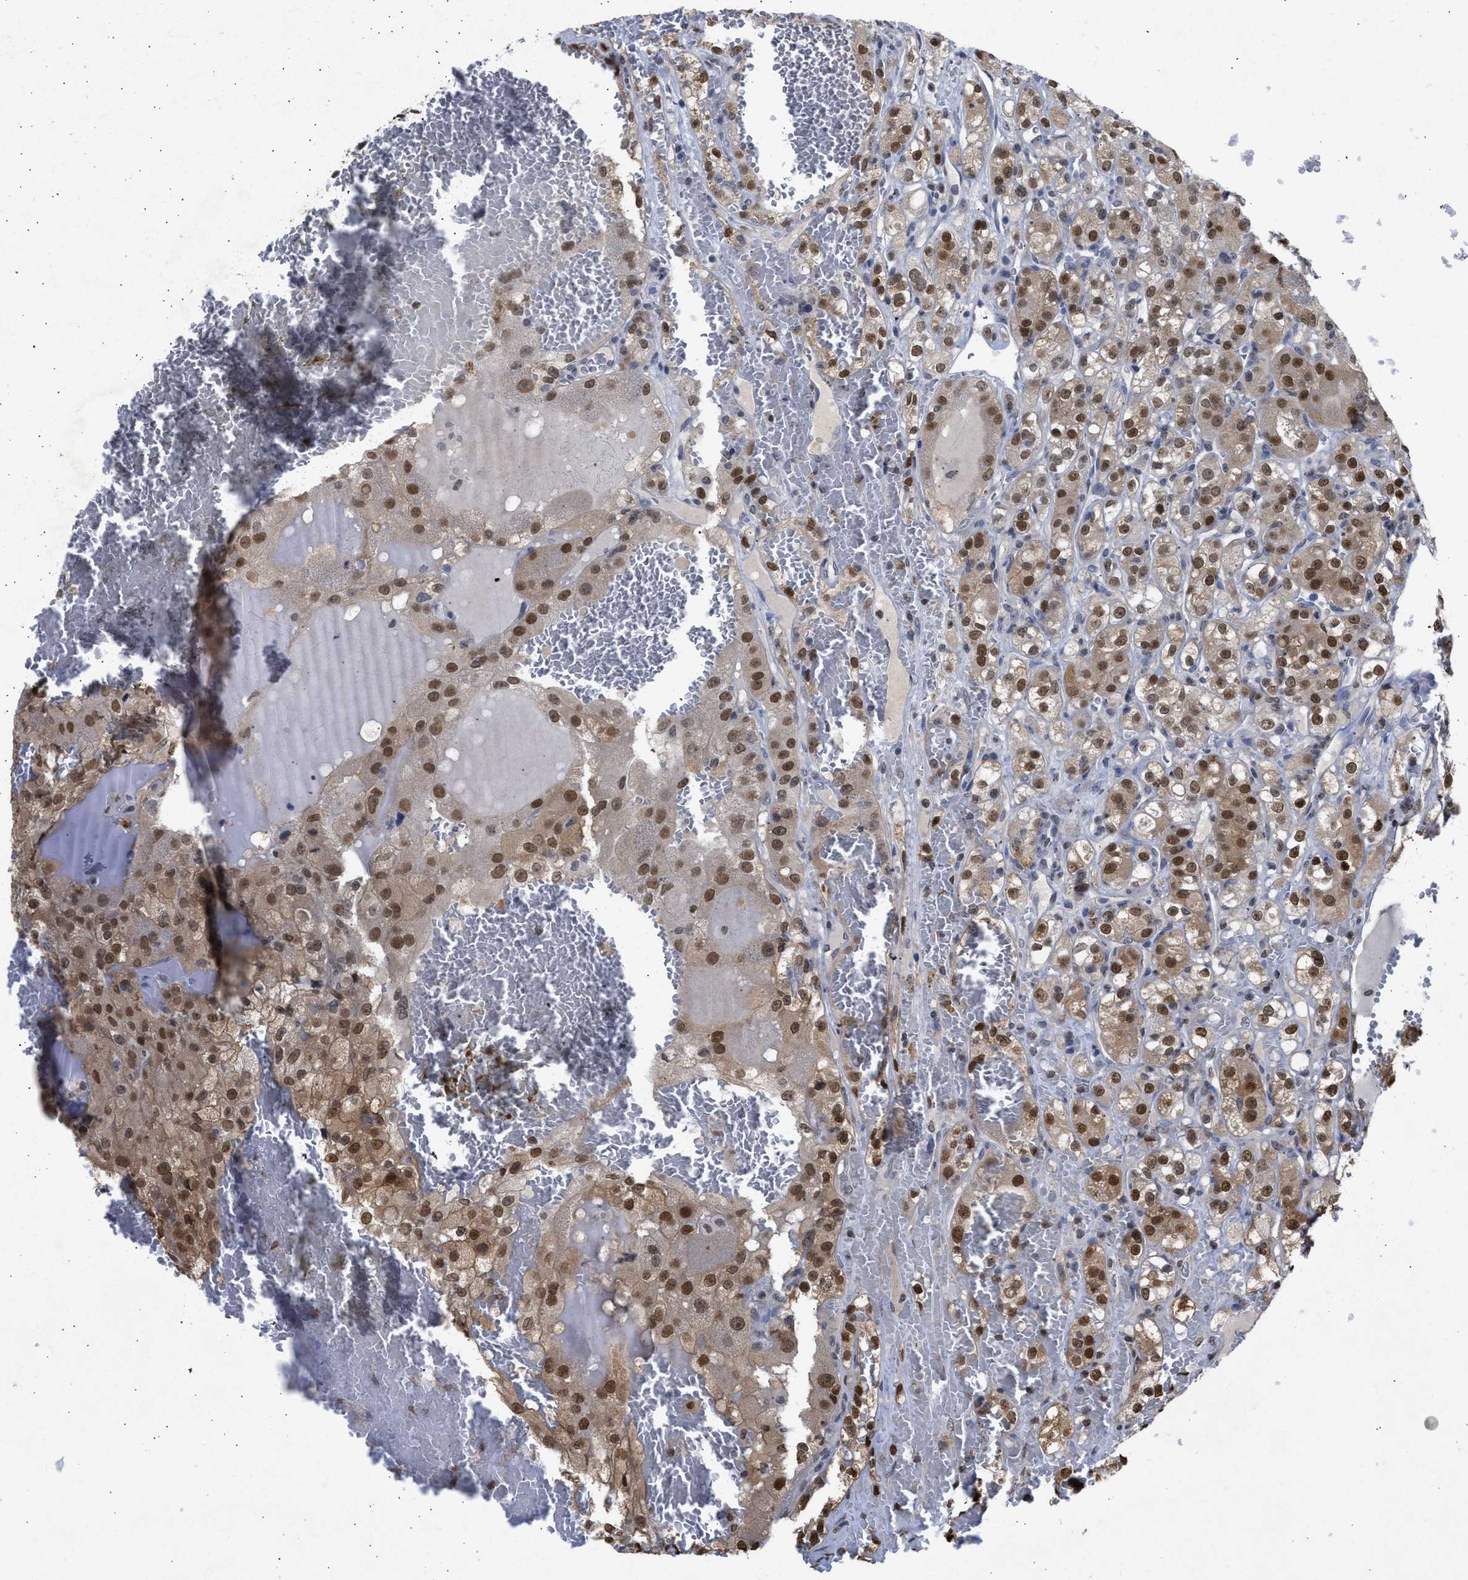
{"staining": {"intensity": "strong", "quantity": ">75%", "location": "cytoplasmic/membranous,nuclear"}, "tissue": "renal cancer", "cell_type": "Tumor cells", "image_type": "cancer", "snomed": [{"axis": "morphology", "description": "Normal tissue, NOS"}, {"axis": "morphology", "description": "Adenocarcinoma, NOS"}, {"axis": "topography", "description": "Kidney"}], "caption": "Protein positivity by immunohistochemistry (IHC) shows strong cytoplasmic/membranous and nuclear expression in approximately >75% of tumor cells in adenocarcinoma (renal).", "gene": "NUP35", "patient": {"sex": "male", "age": 61}}